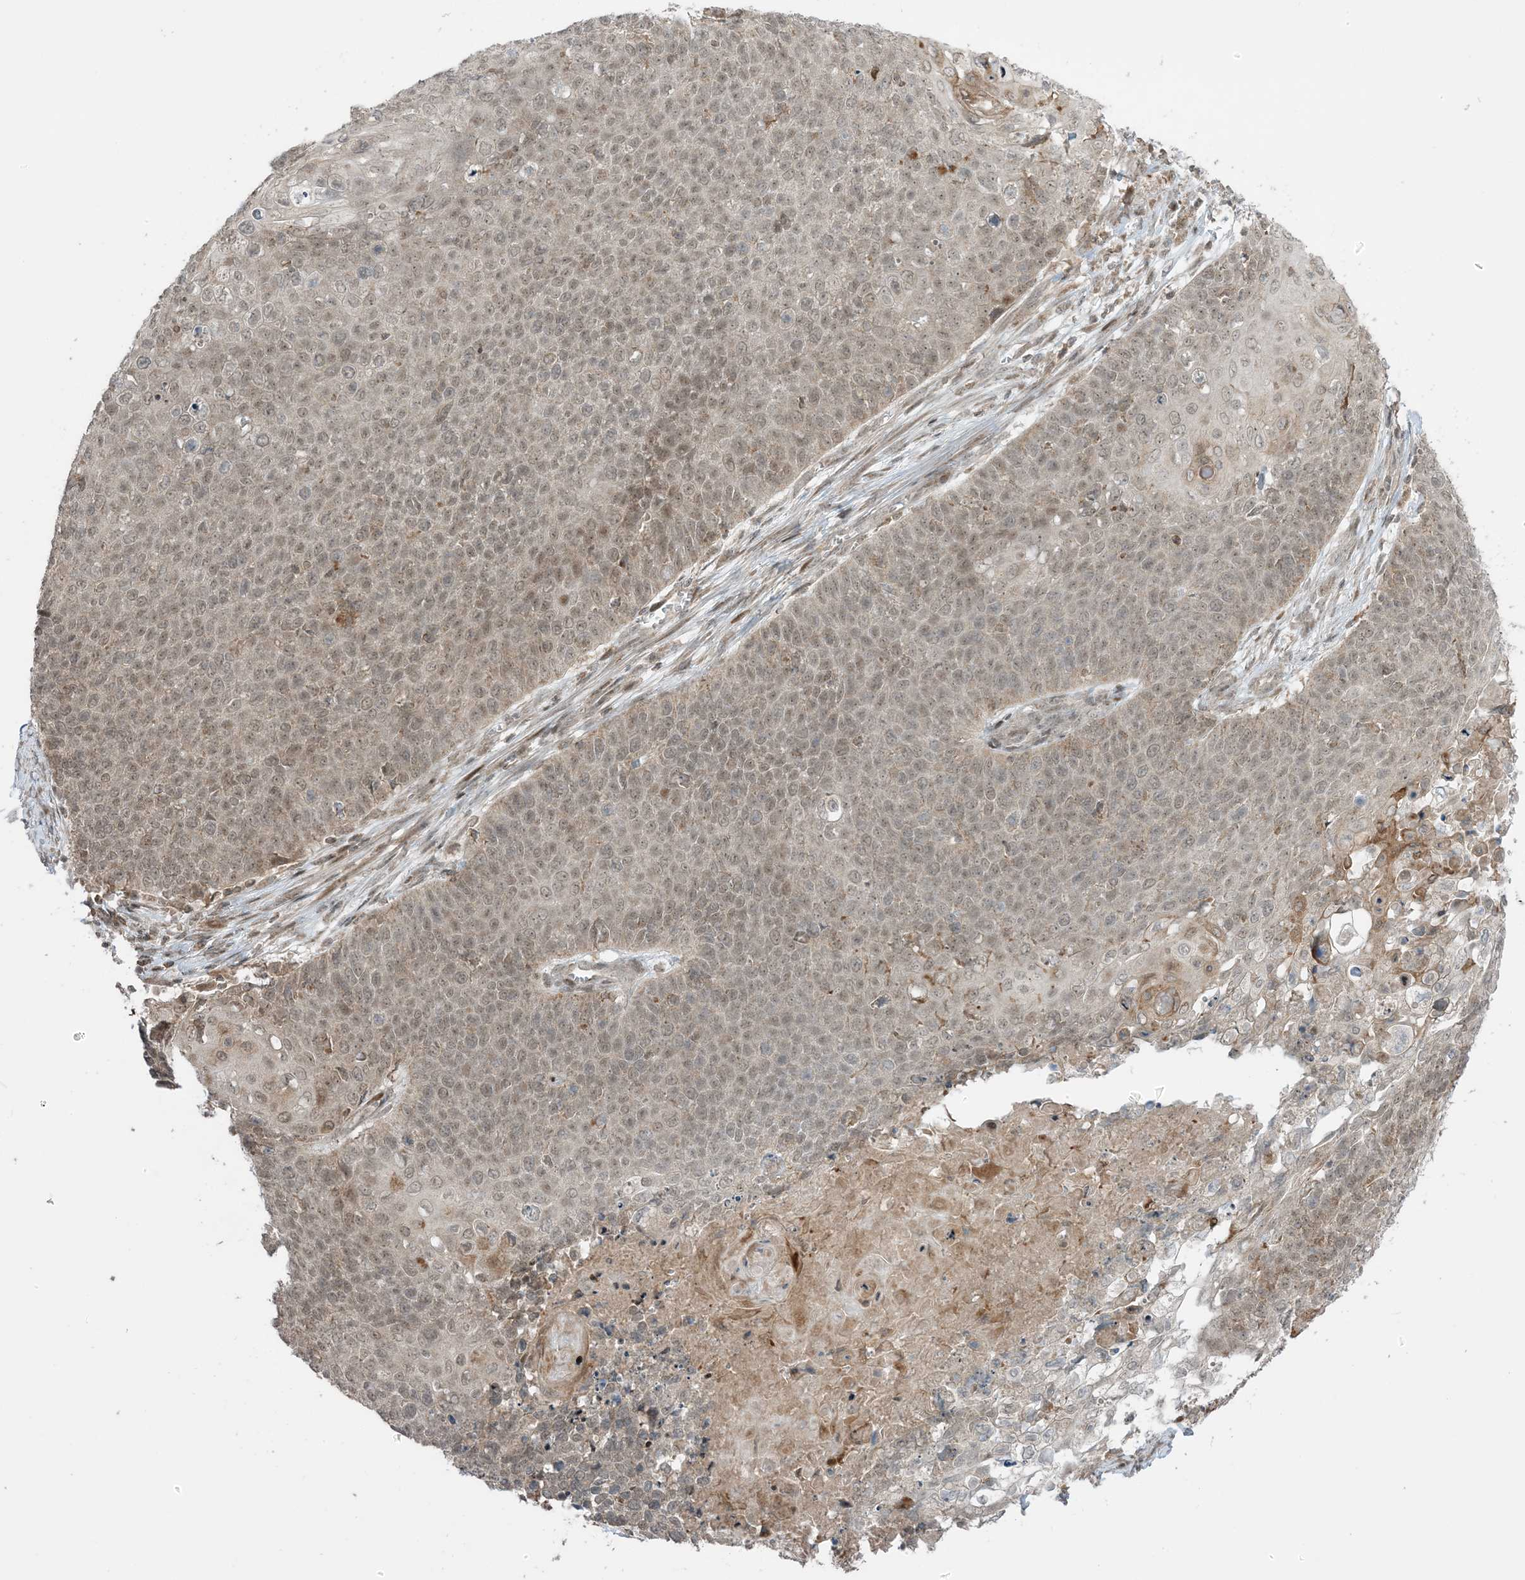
{"staining": {"intensity": "weak", "quantity": ">75%", "location": "nuclear"}, "tissue": "cervical cancer", "cell_type": "Tumor cells", "image_type": "cancer", "snomed": [{"axis": "morphology", "description": "Squamous cell carcinoma, NOS"}, {"axis": "topography", "description": "Cervix"}], "caption": "Immunohistochemistry (IHC) histopathology image of neoplastic tissue: human cervical cancer stained using immunohistochemistry shows low levels of weak protein expression localized specifically in the nuclear of tumor cells, appearing as a nuclear brown color.", "gene": "PHLDB2", "patient": {"sex": "female", "age": 39}}